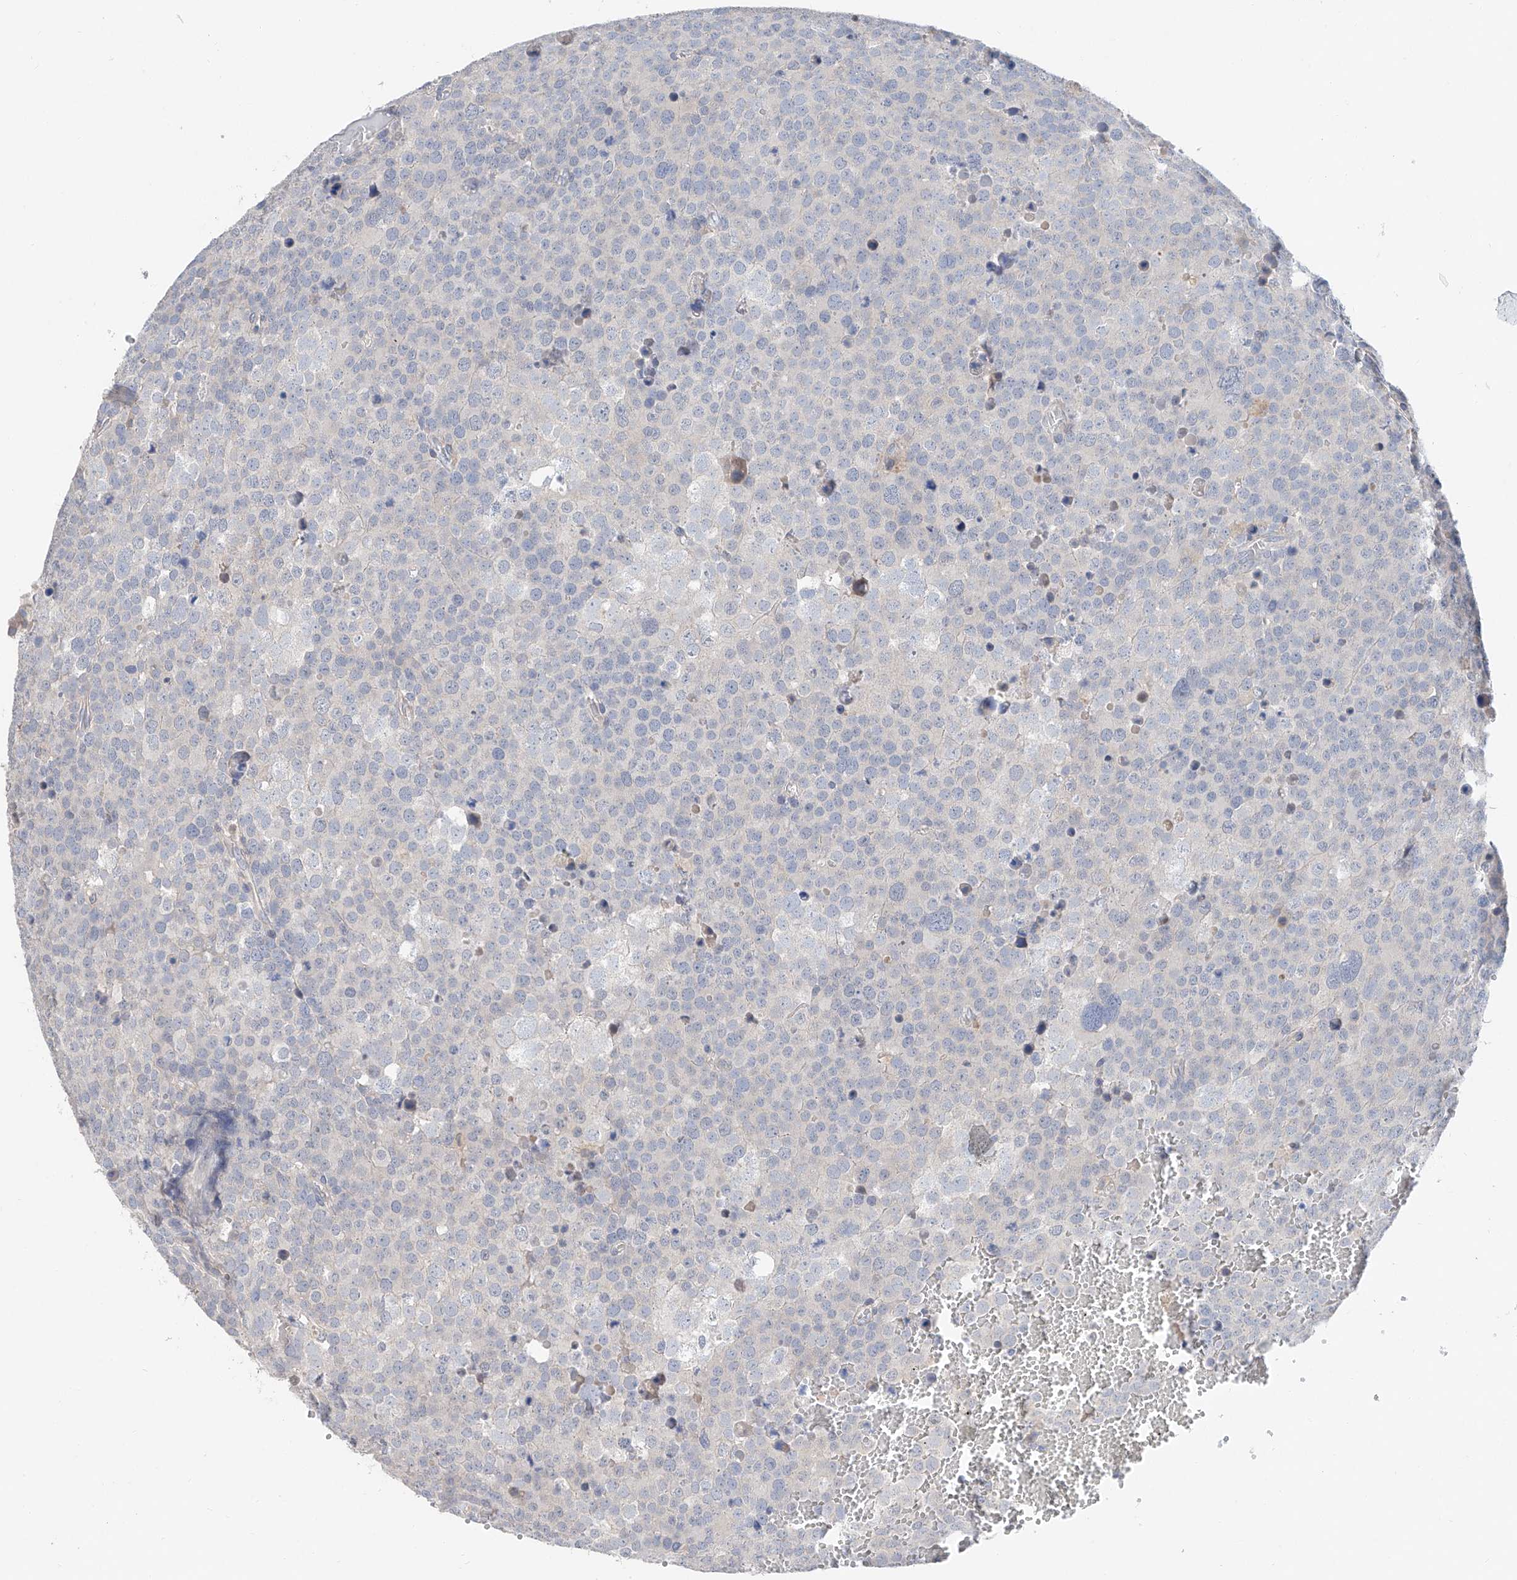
{"staining": {"intensity": "negative", "quantity": "none", "location": "none"}, "tissue": "testis cancer", "cell_type": "Tumor cells", "image_type": "cancer", "snomed": [{"axis": "morphology", "description": "Seminoma, NOS"}, {"axis": "topography", "description": "Testis"}], "caption": "Immunohistochemistry (IHC) micrograph of human testis cancer (seminoma) stained for a protein (brown), which exhibits no positivity in tumor cells.", "gene": "FUCA2", "patient": {"sex": "male", "age": 71}}